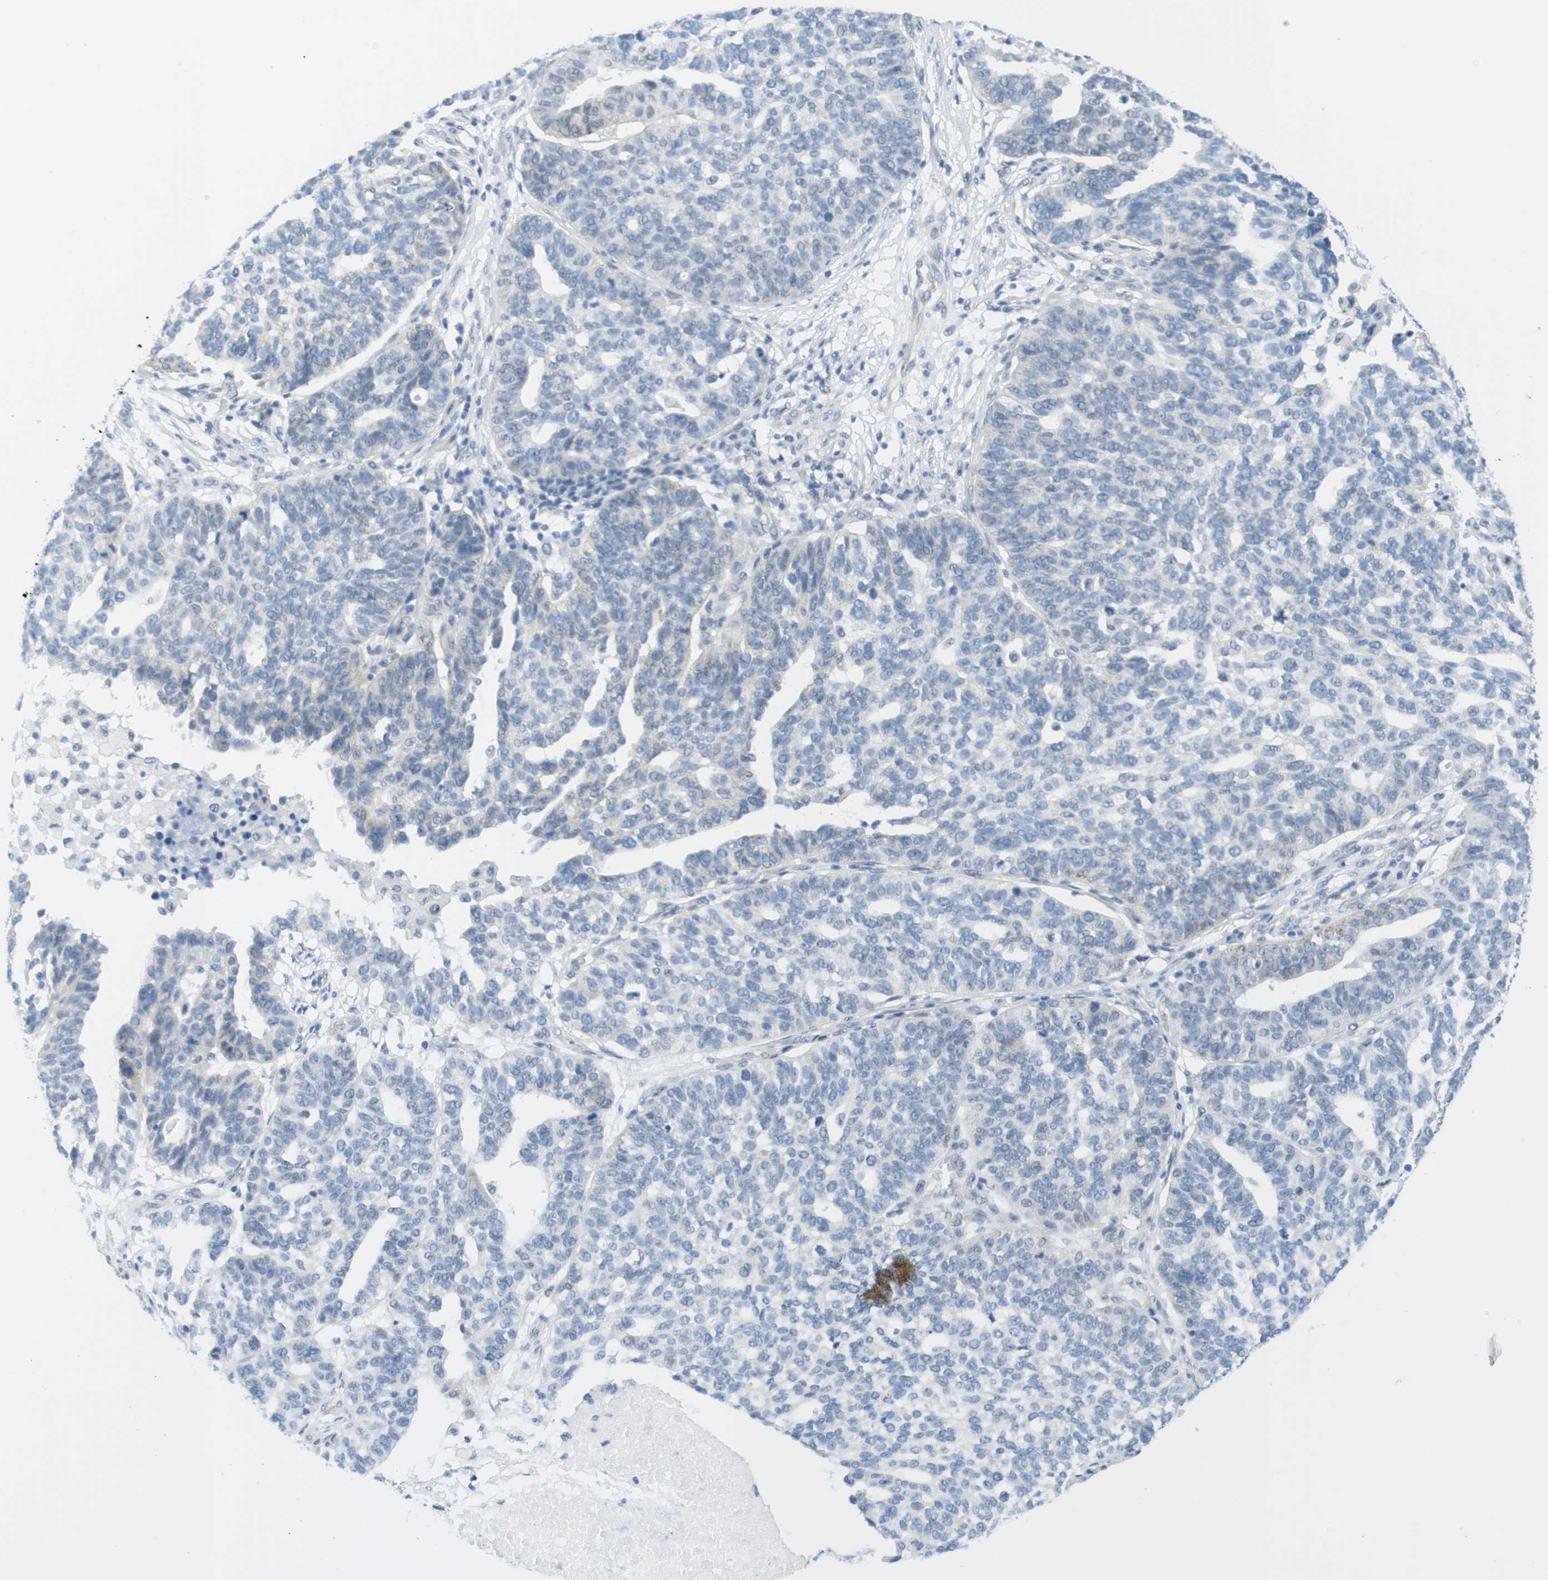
{"staining": {"intensity": "negative", "quantity": "none", "location": "none"}, "tissue": "ovarian cancer", "cell_type": "Tumor cells", "image_type": "cancer", "snomed": [{"axis": "morphology", "description": "Cystadenocarcinoma, serous, NOS"}, {"axis": "topography", "description": "Ovary"}], "caption": "The histopathology image demonstrates no significant expression in tumor cells of ovarian cancer (serous cystadenocarcinoma).", "gene": "ARID1B", "patient": {"sex": "female", "age": 59}}